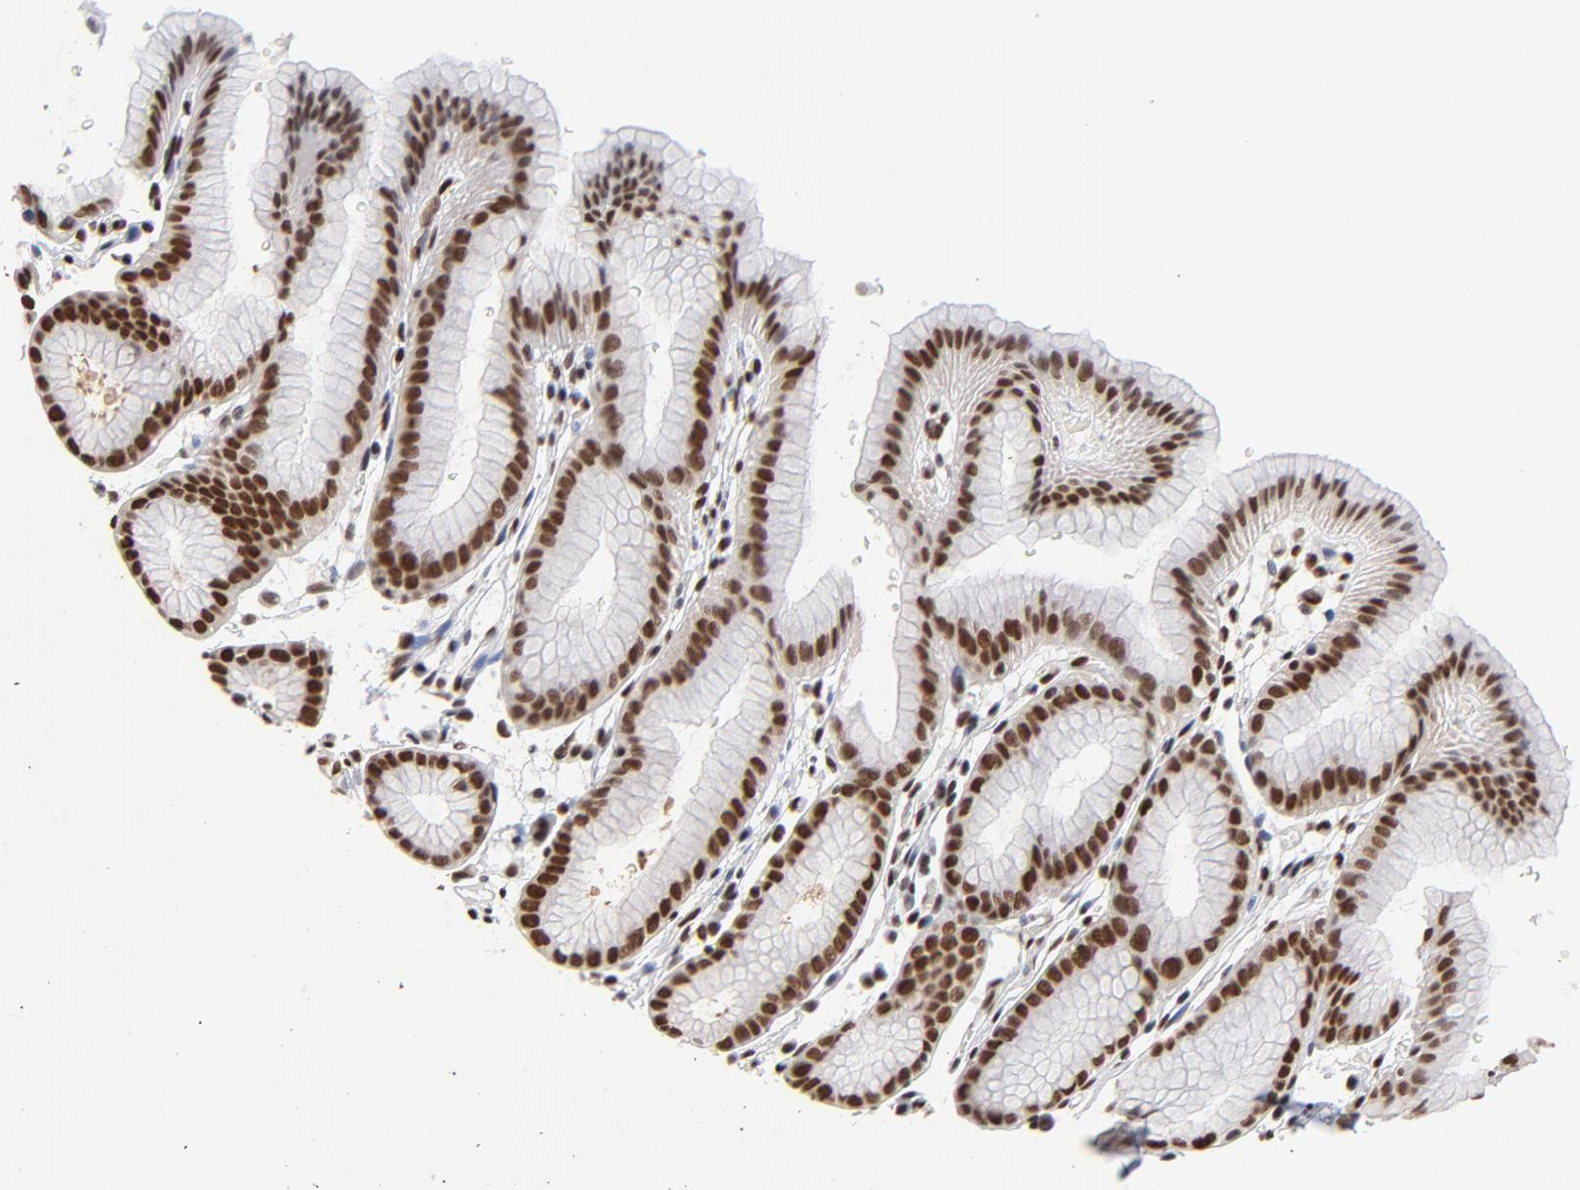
{"staining": {"intensity": "strong", "quantity": ">75%", "location": "cytoplasmic/membranous,nuclear"}, "tissue": "stomach", "cell_type": "Glandular cells", "image_type": "normal", "snomed": [{"axis": "morphology", "description": "Normal tissue, NOS"}, {"axis": "topography", "description": "Stomach"}], "caption": "This photomicrograph reveals IHC staining of unremarkable stomach, with high strong cytoplasmic/membranous,nuclear staining in approximately >75% of glandular cells.", "gene": "ZMYM3", "patient": {"sex": "male", "age": 42}}